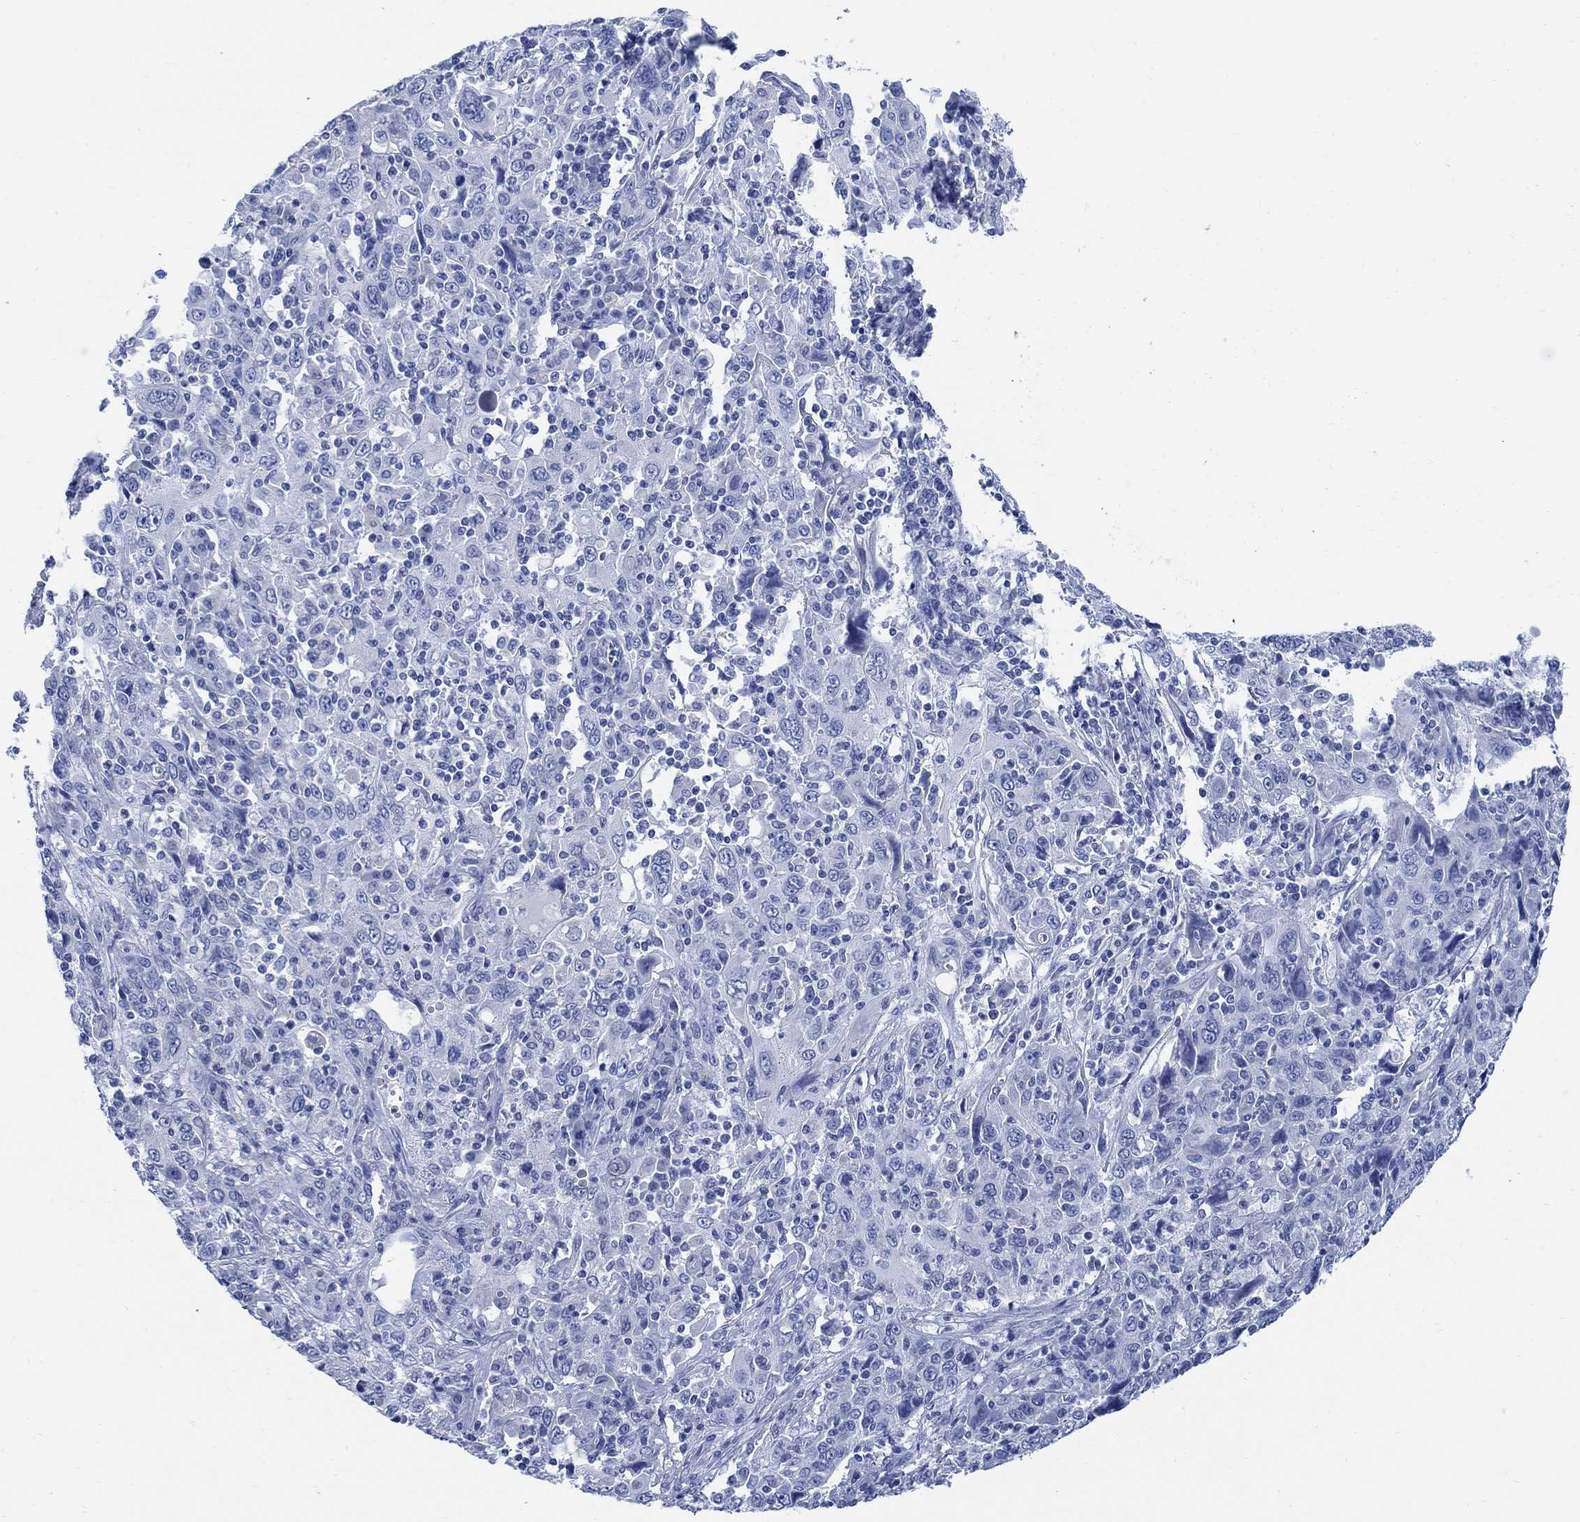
{"staining": {"intensity": "negative", "quantity": "none", "location": "none"}, "tissue": "cervical cancer", "cell_type": "Tumor cells", "image_type": "cancer", "snomed": [{"axis": "morphology", "description": "Squamous cell carcinoma, NOS"}, {"axis": "topography", "description": "Cervix"}], "caption": "Squamous cell carcinoma (cervical) was stained to show a protein in brown. There is no significant staining in tumor cells.", "gene": "CAMK2N1", "patient": {"sex": "female", "age": 46}}